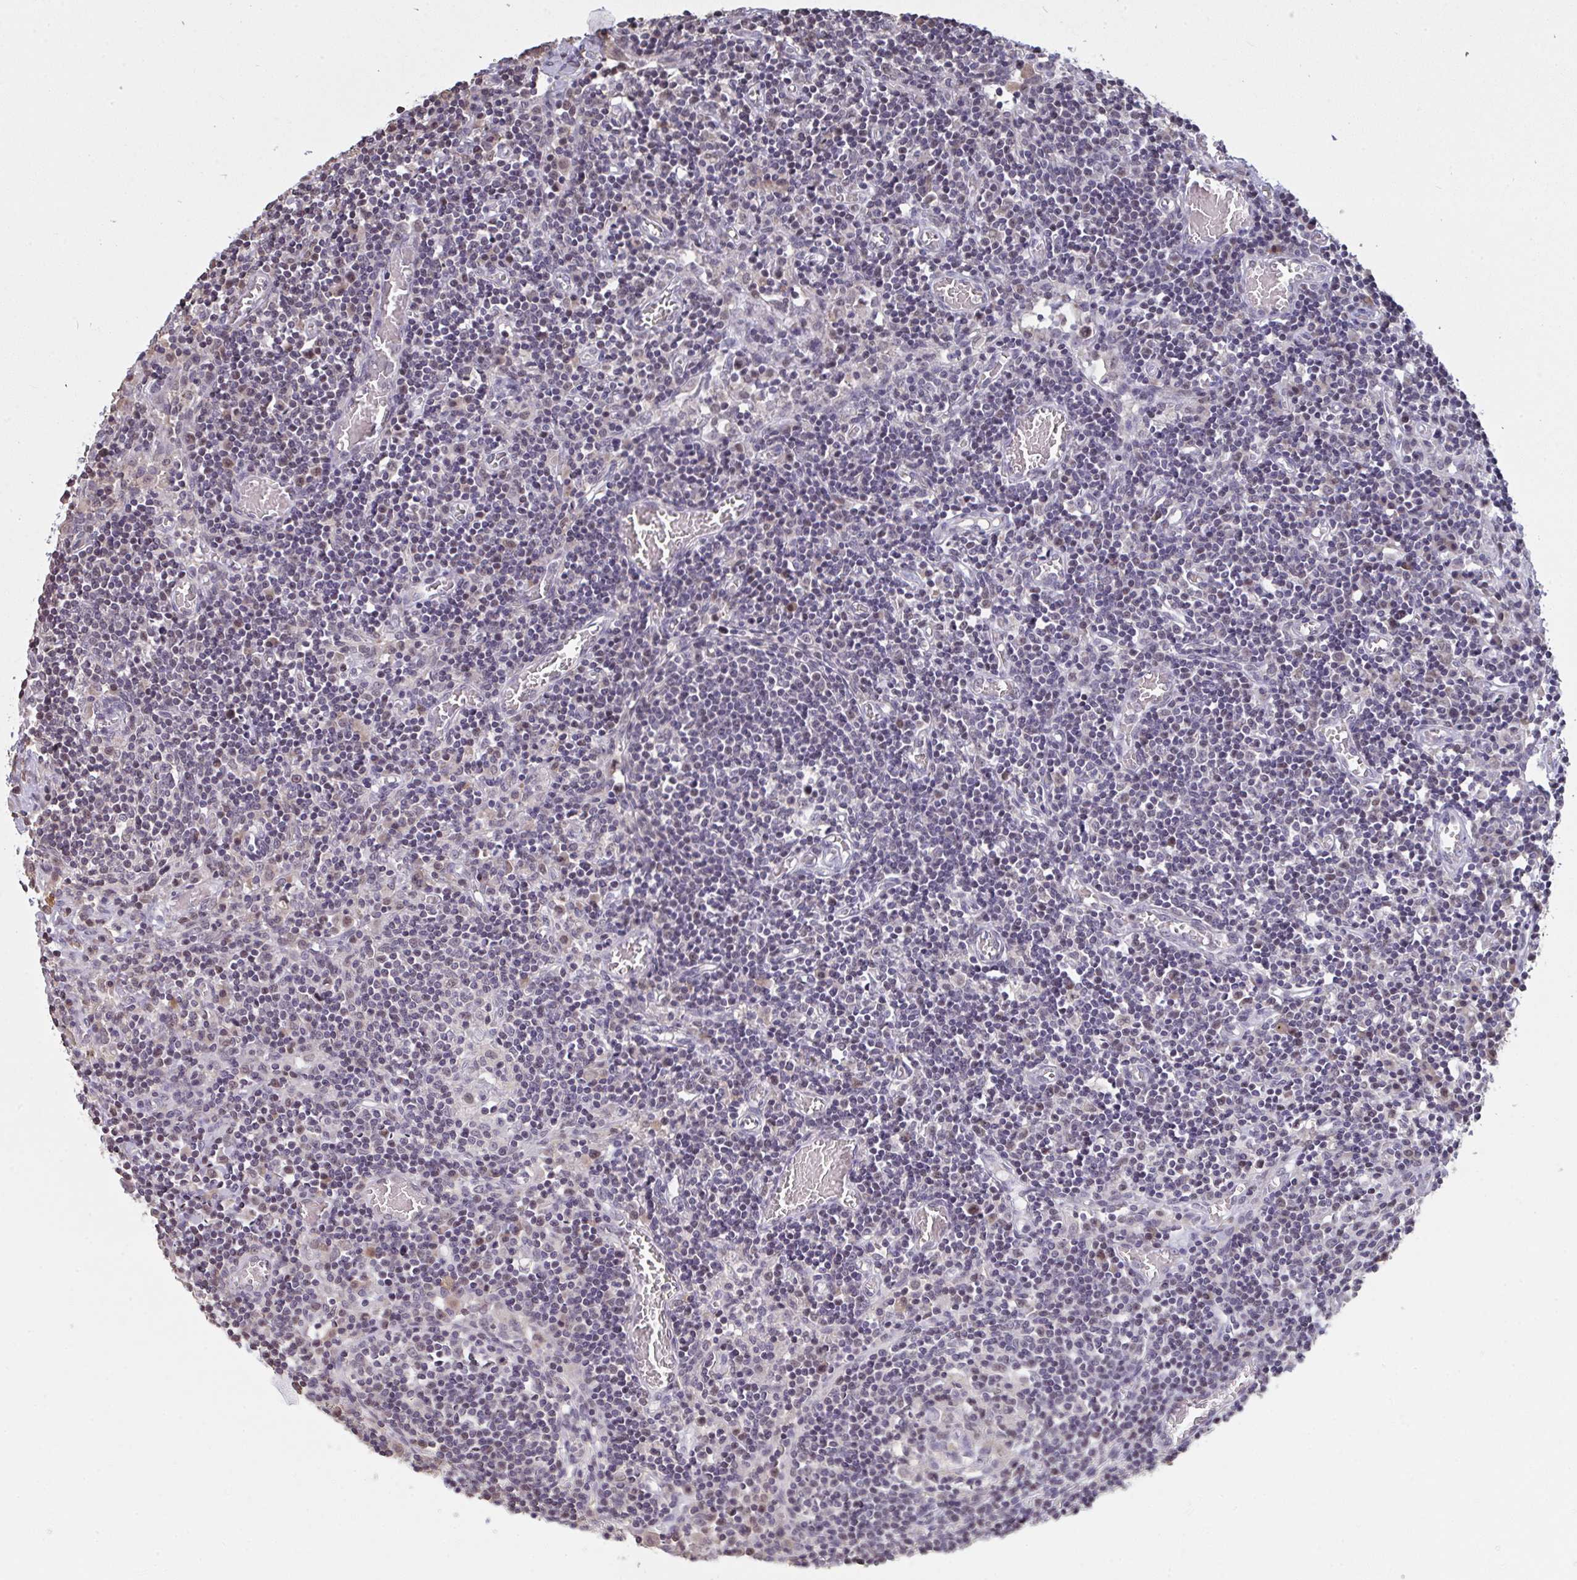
{"staining": {"intensity": "weak", "quantity": "25%-75%", "location": "nuclear"}, "tissue": "lymph node", "cell_type": "Germinal center cells", "image_type": "normal", "snomed": [{"axis": "morphology", "description": "Normal tissue, NOS"}, {"axis": "topography", "description": "Lymph node"}], "caption": "A low amount of weak nuclear positivity is seen in approximately 25%-75% of germinal center cells in unremarkable lymph node. Using DAB (brown) and hematoxylin (blue) stains, captured at high magnification using brightfield microscopy.", "gene": "SAP30", "patient": {"sex": "male", "age": 66}}